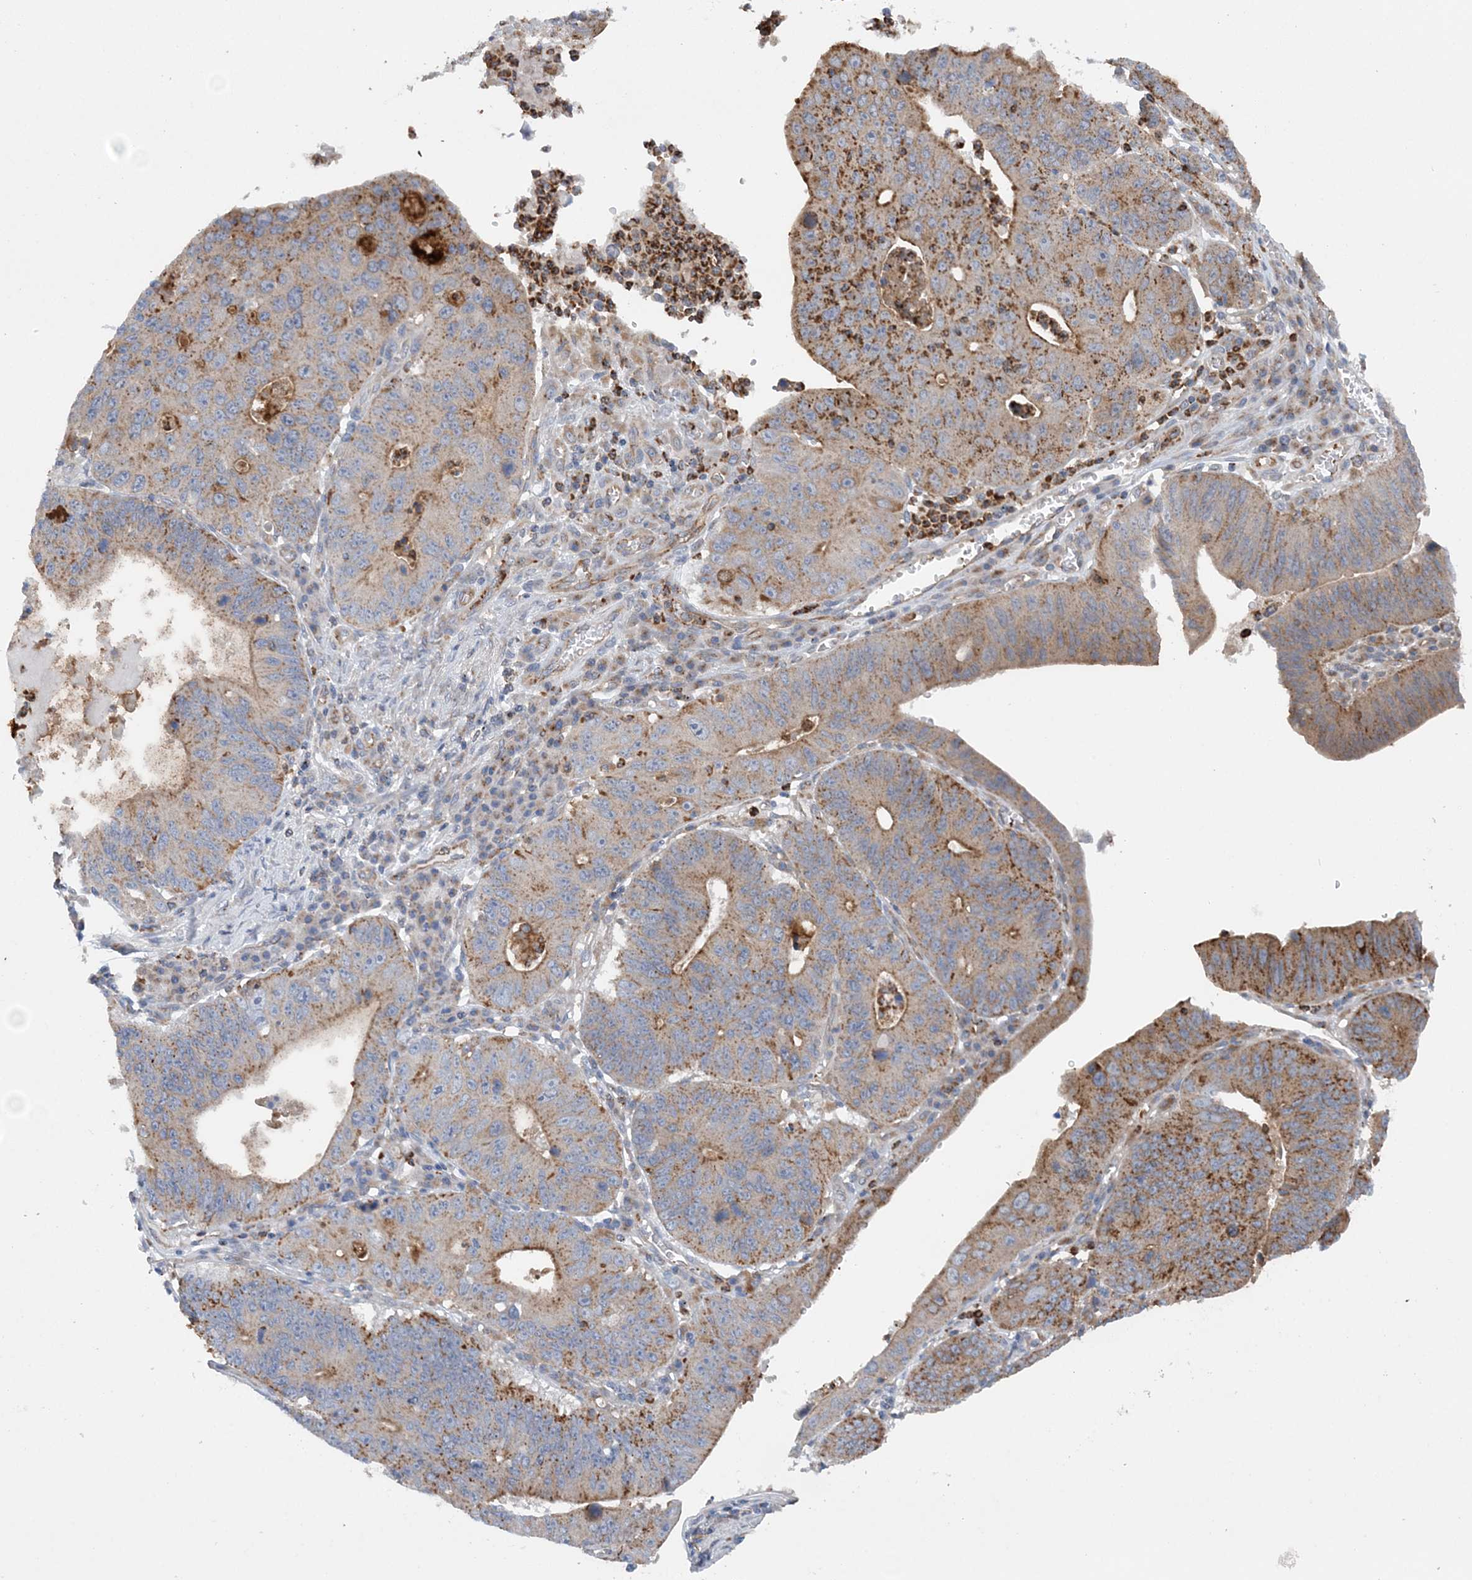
{"staining": {"intensity": "moderate", "quantity": "25%-75%", "location": "cytoplasmic/membranous"}, "tissue": "stomach cancer", "cell_type": "Tumor cells", "image_type": "cancer", "snomed": [{"axis": "morphology", "description": "Adenocarcinoma, NOS"}, {"axis": "topography", "description": "Stomach"}], "caption": "Stomach cancer was stained to show a protein in brown. There is medium levels of moderate cytoplasmic/membranous staining in approximately 25%-75% of tumor cells.", "gene": "PTTG1IP", "patient": {"sex": "male", "age": 59}}